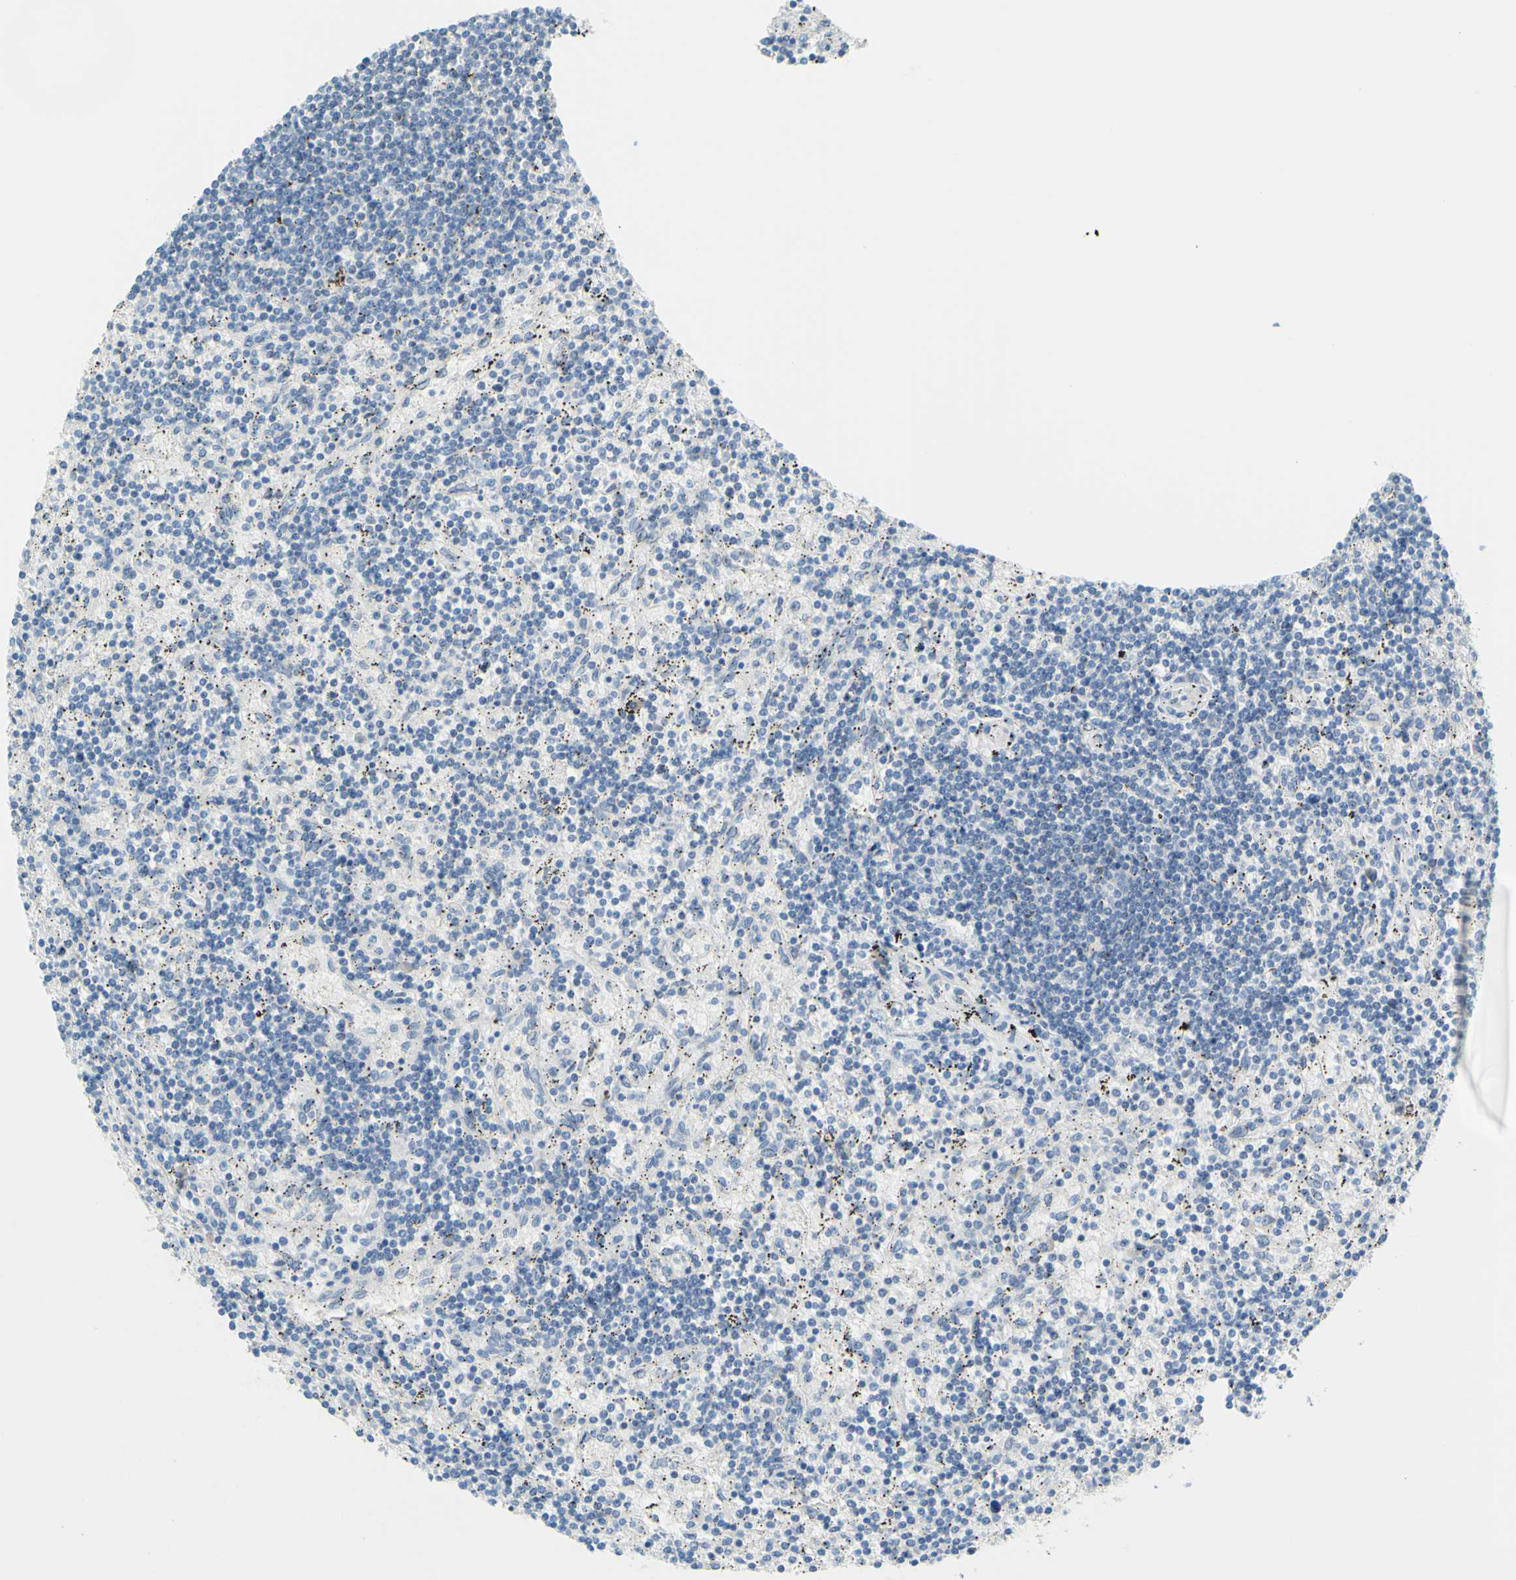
{"staining": {"intensity": "negative", "quantity": "none", "location": "none"}, "tissue": "lymphoma", "cell_type": "Tumor cells", "image_type": "cancer", "snomed": [{"axis": "morphology", "description": "Malignant lymphoma, non-Hodgkin's type, Low grade"}, {"axis": "topography", "description": "Spleen"}], "caption": "The photomicrograph reveals no staining of tumor cells in lymphoma.", "gene": "SLC1A2", "patient": {"sex": "male", "age": 76}}